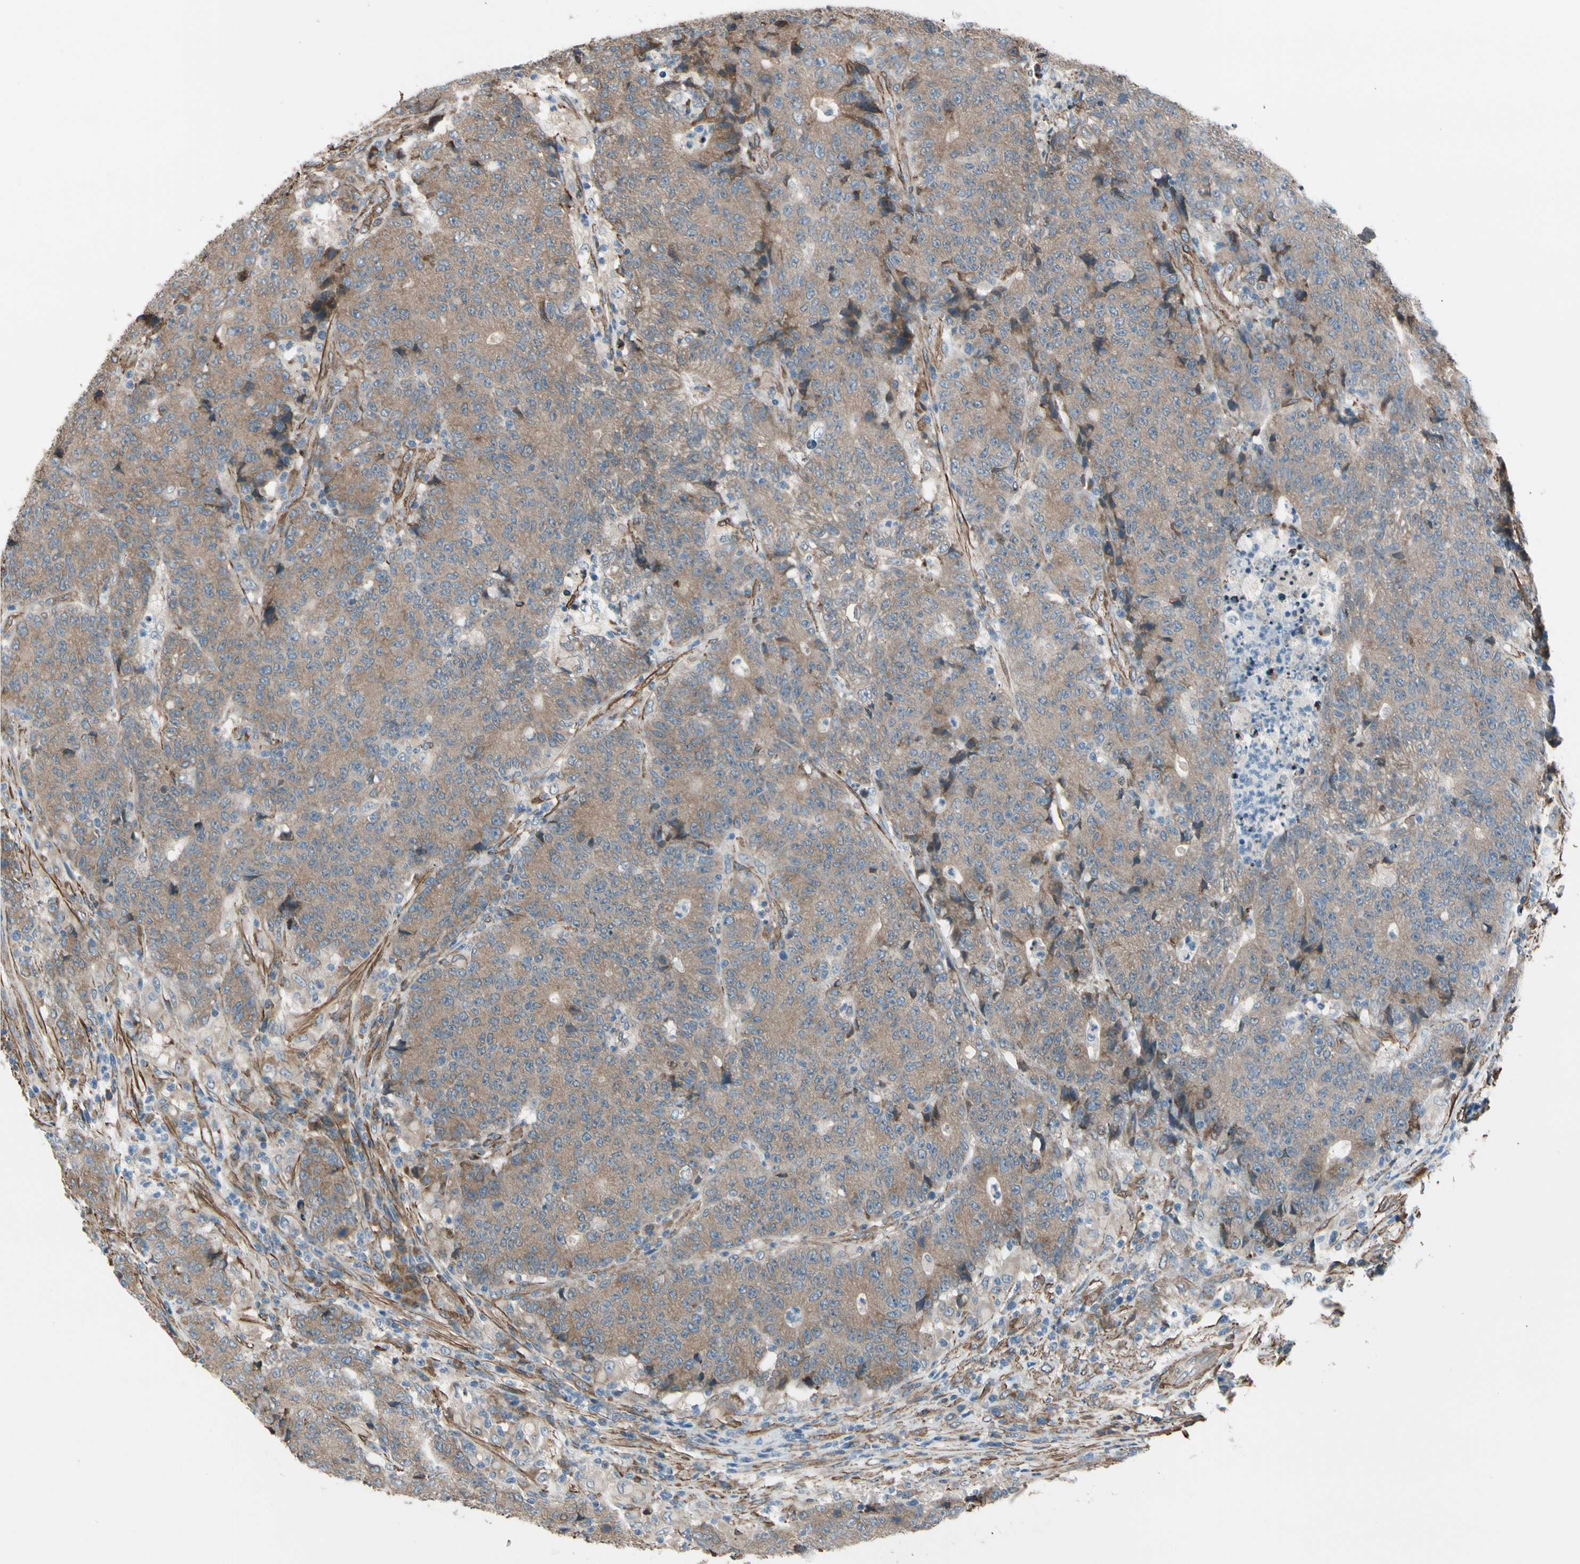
{"staining": {"intensity": "moderate", "quantity": ">75%", "location": "cytoplasmic/membranous"}, "tissue": "colorectal cancer", "cell_type": "Tumor cells", "image_type": "cancer", "snomed": [{"axis": "morphology", "description": "Normal tissue, NOS"}, {"axis": "morphology", "description": "Adenocarcinoma, NOS"}, {"axis": "topography", "description": "Colon"}], "caption": "Protein expression analysis of colorectal cancer exhibits moderate cytoplasmic/membranous staining in approximately >75% of tumor cells.", "gene": "LIMK2", "patient": {"sex": "female", "age": 75}}